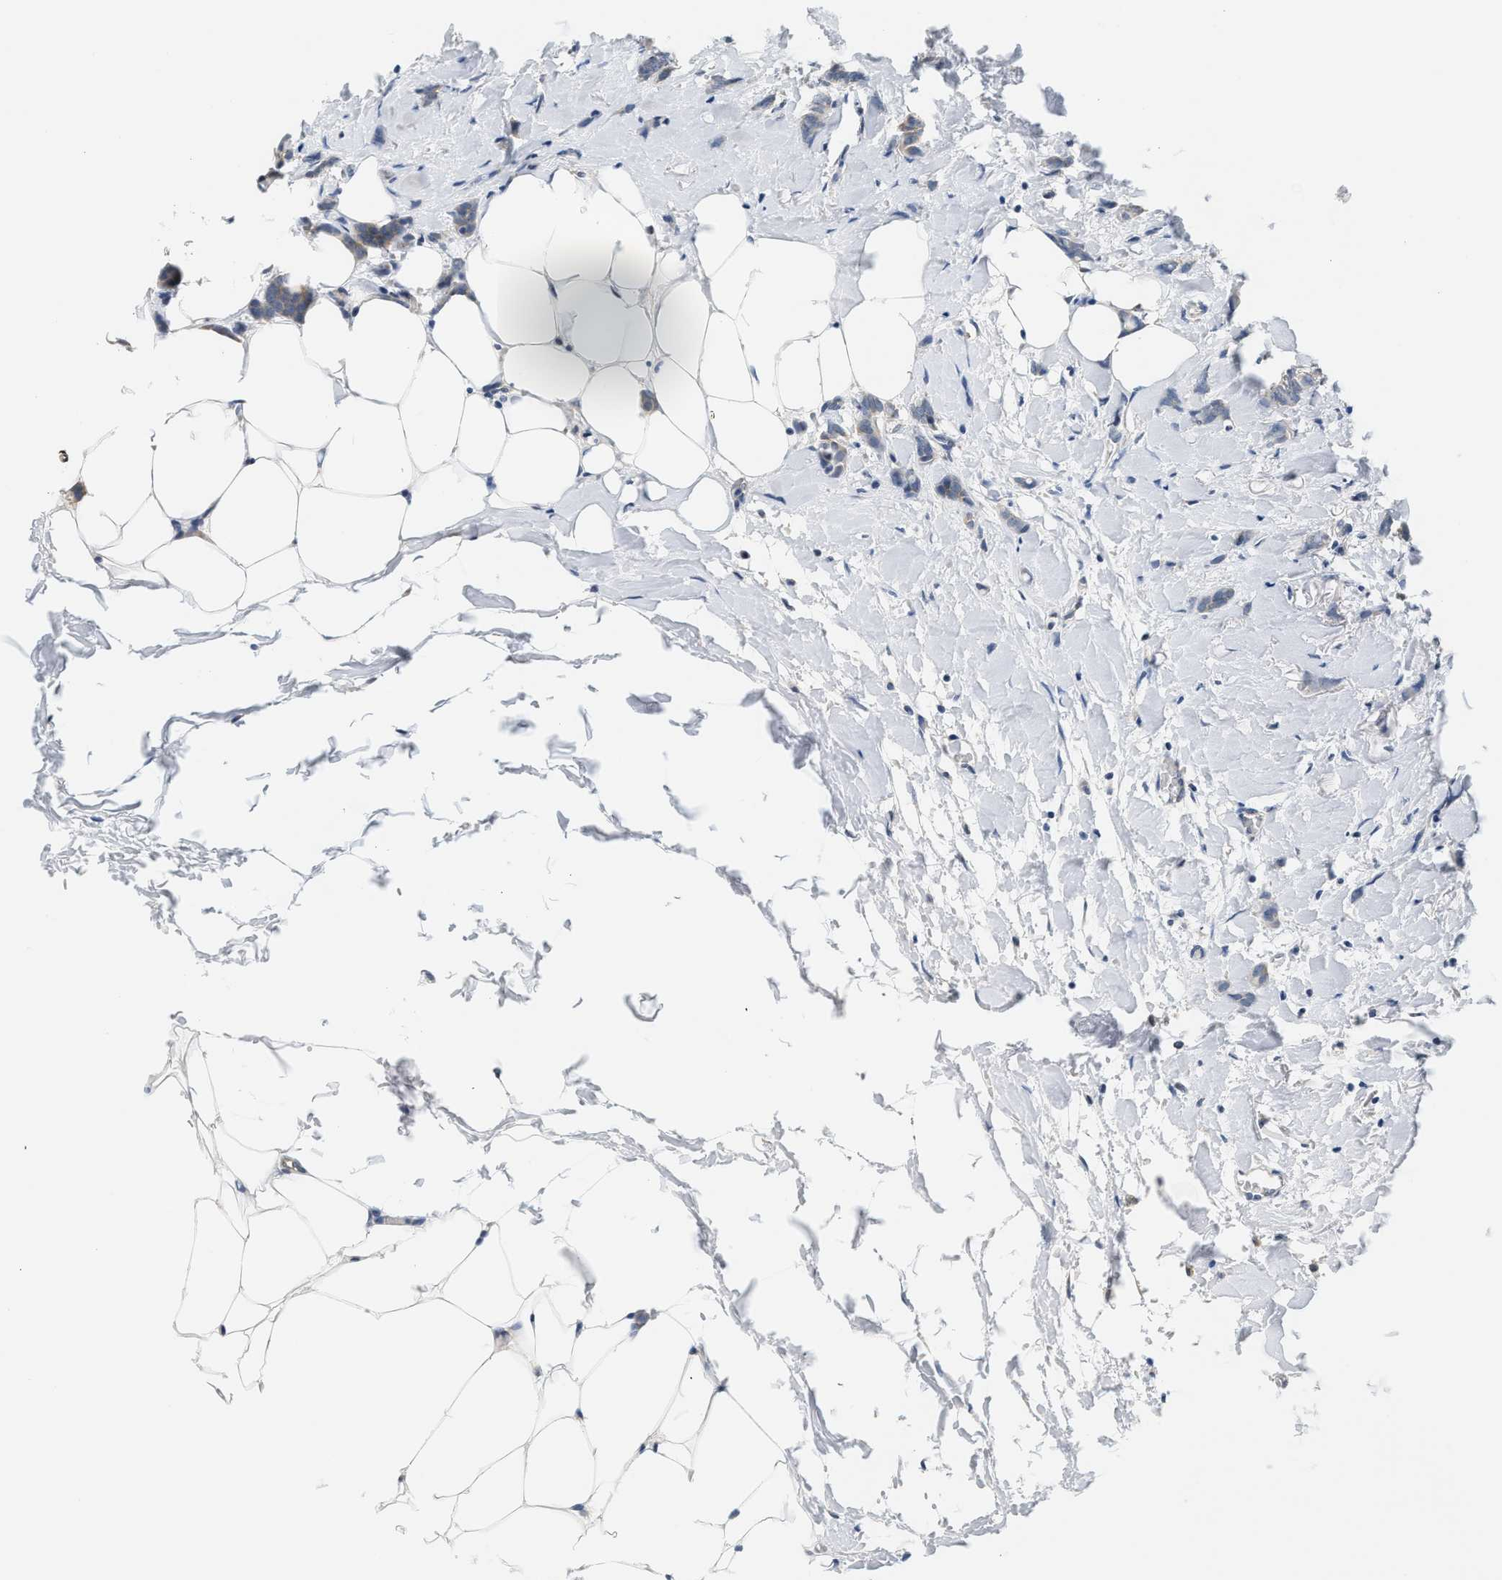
{"staining": {"intensity": "weak", "quantity": "<25%", "location": "cytoplasmic/membranous"}, "tissue": "breast cancer", "cell_type": "Tumor cells", "image_type": "cancer", "snomed": [{"axis": "morphology", "description": "Lobular carcinoma, in situ"}, {"axis": "morphology", "description": "Lobular carcinoma"}, {"axis": "topography", "description": "Breast"}], "caption": "Tumor cells are negative for protein expression in human breast cancer. (Stains: DAB (3,3'-diaminobenzidine) immunohistochemistry with hematoxylin counter stain, Microscopy: brightfield microscopy at high magnification).", "gene": "GIGYF1", "patient": {"sex": "female", "age": 41}}